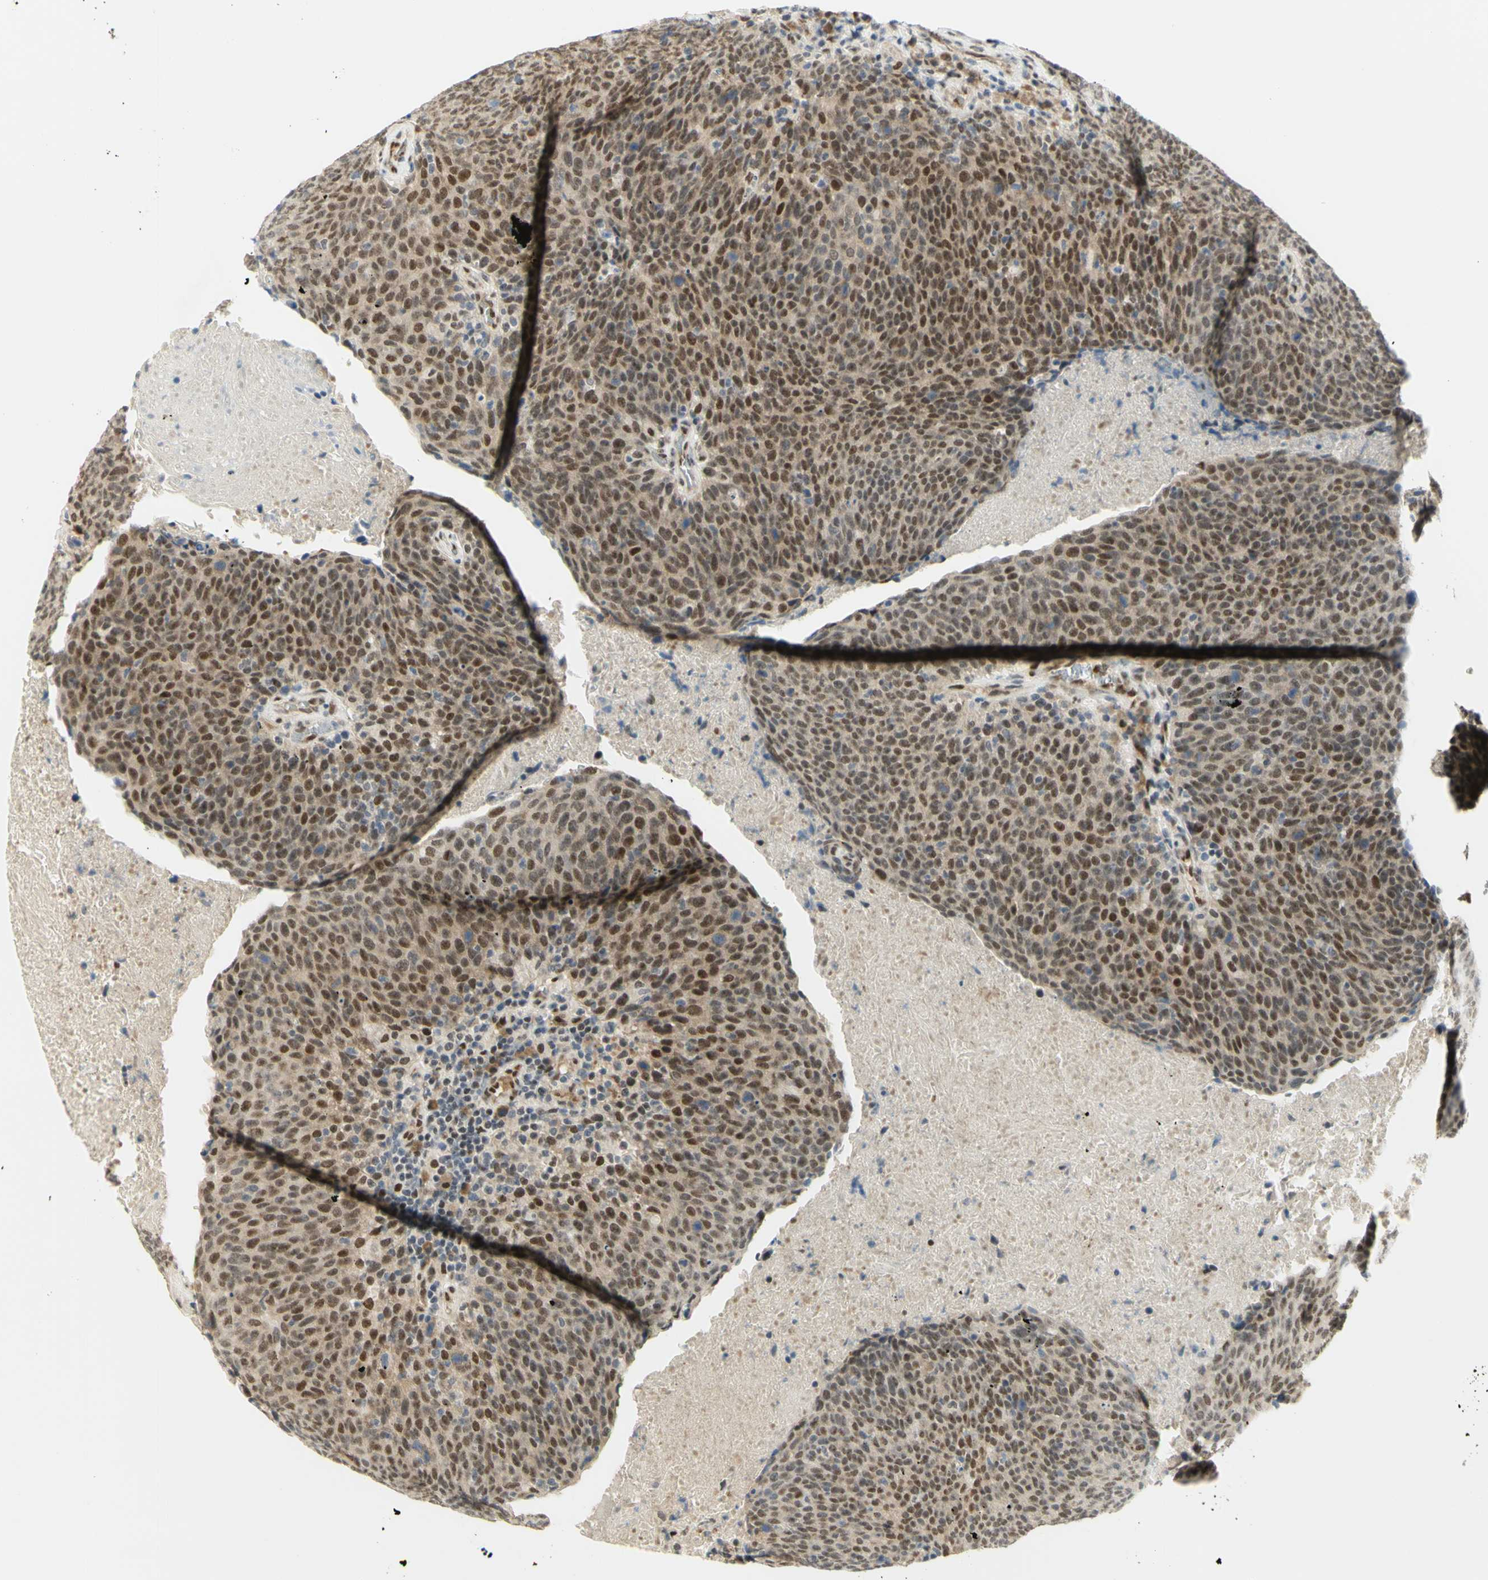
{"staining": {"intensity": "moderate", "quantity": ">75%", "location": "cytoplasmic/membranous,nuclear"}, "tissue": "head and neck cancer", "cell_type": "Tumor cells", "image_type": "cancer", "snomed": [{"axis": "morphology", "description": "Squamous cell carcinoma, NOS"}, {"axis": "morphology", "description": "Squamous cell carcinoma, metastatic, NOS"}, {"axis": "topography", "description": "Lymph node"}, {"axis": "topography", "description": "Head-Neck"}], "caption": "Immunohistochemical staining of human head and neck cancer (squamous cell carcinoma) reveals medium levels of moderate cytoplasmic/membranous and nuclear positivity in about >75% of tumor cells.", "gene": "DDX1", "patient": {"sex": "male", "age": 62}}